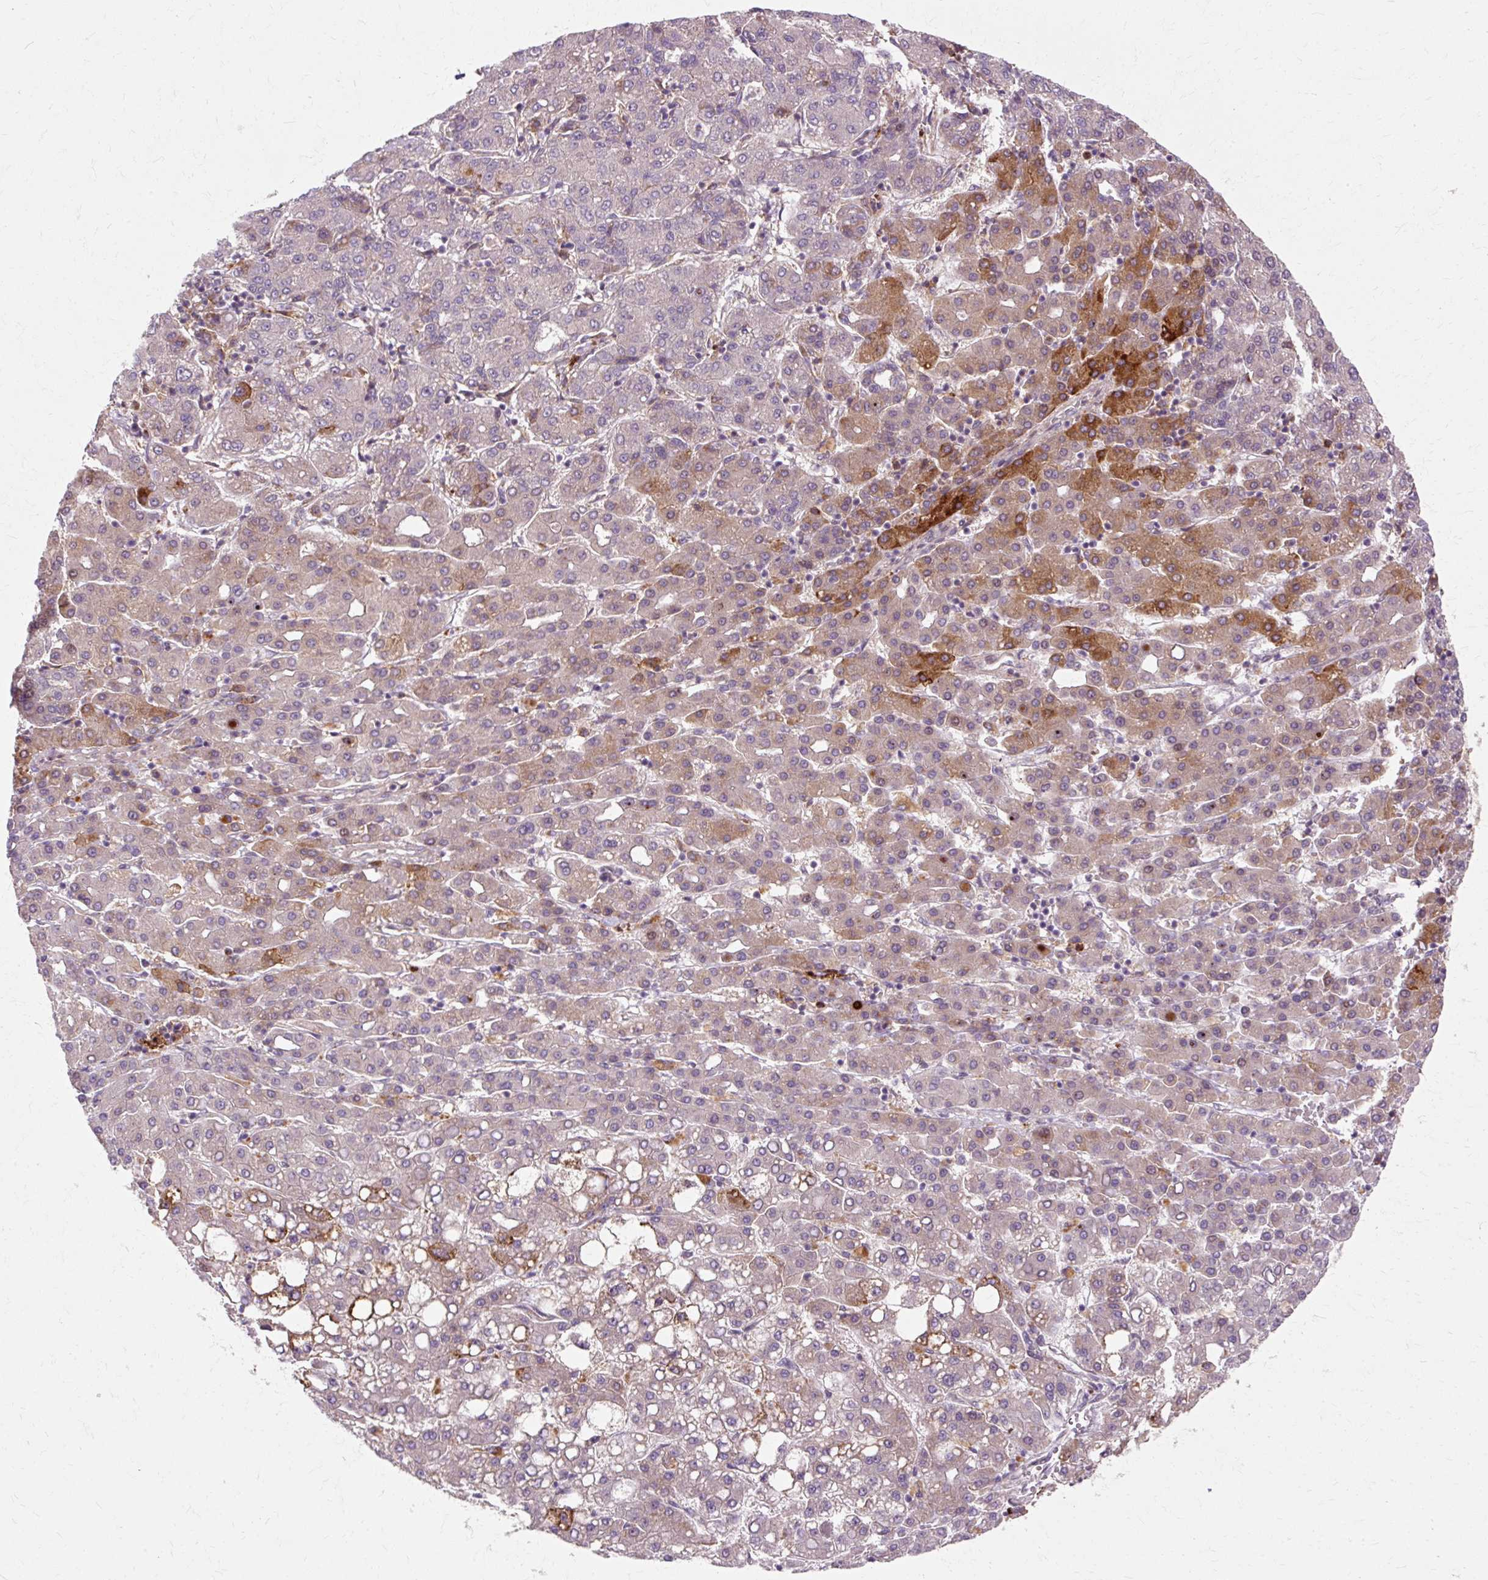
{"staining": {"intensity": "strong", "quantity": "<25%", "location": "cytoplasmic/membranous"}, "tissue": "liver cancer", "cell_type": "Tumor cells", "image_type": "cancer", "snomed": [{"axis": "morphology", "description": "Carcinoma, Hepatocellular, NOS"}, {"axis": "topography", "description": "Liver"}], "caption": "Strong cytoplasmic/membranous protein staining is appreciated in approximately <25% of tumor cells in liver cancer.", "gene": "GEMIN2", "patient": {"sex": "male", "age": 65}}